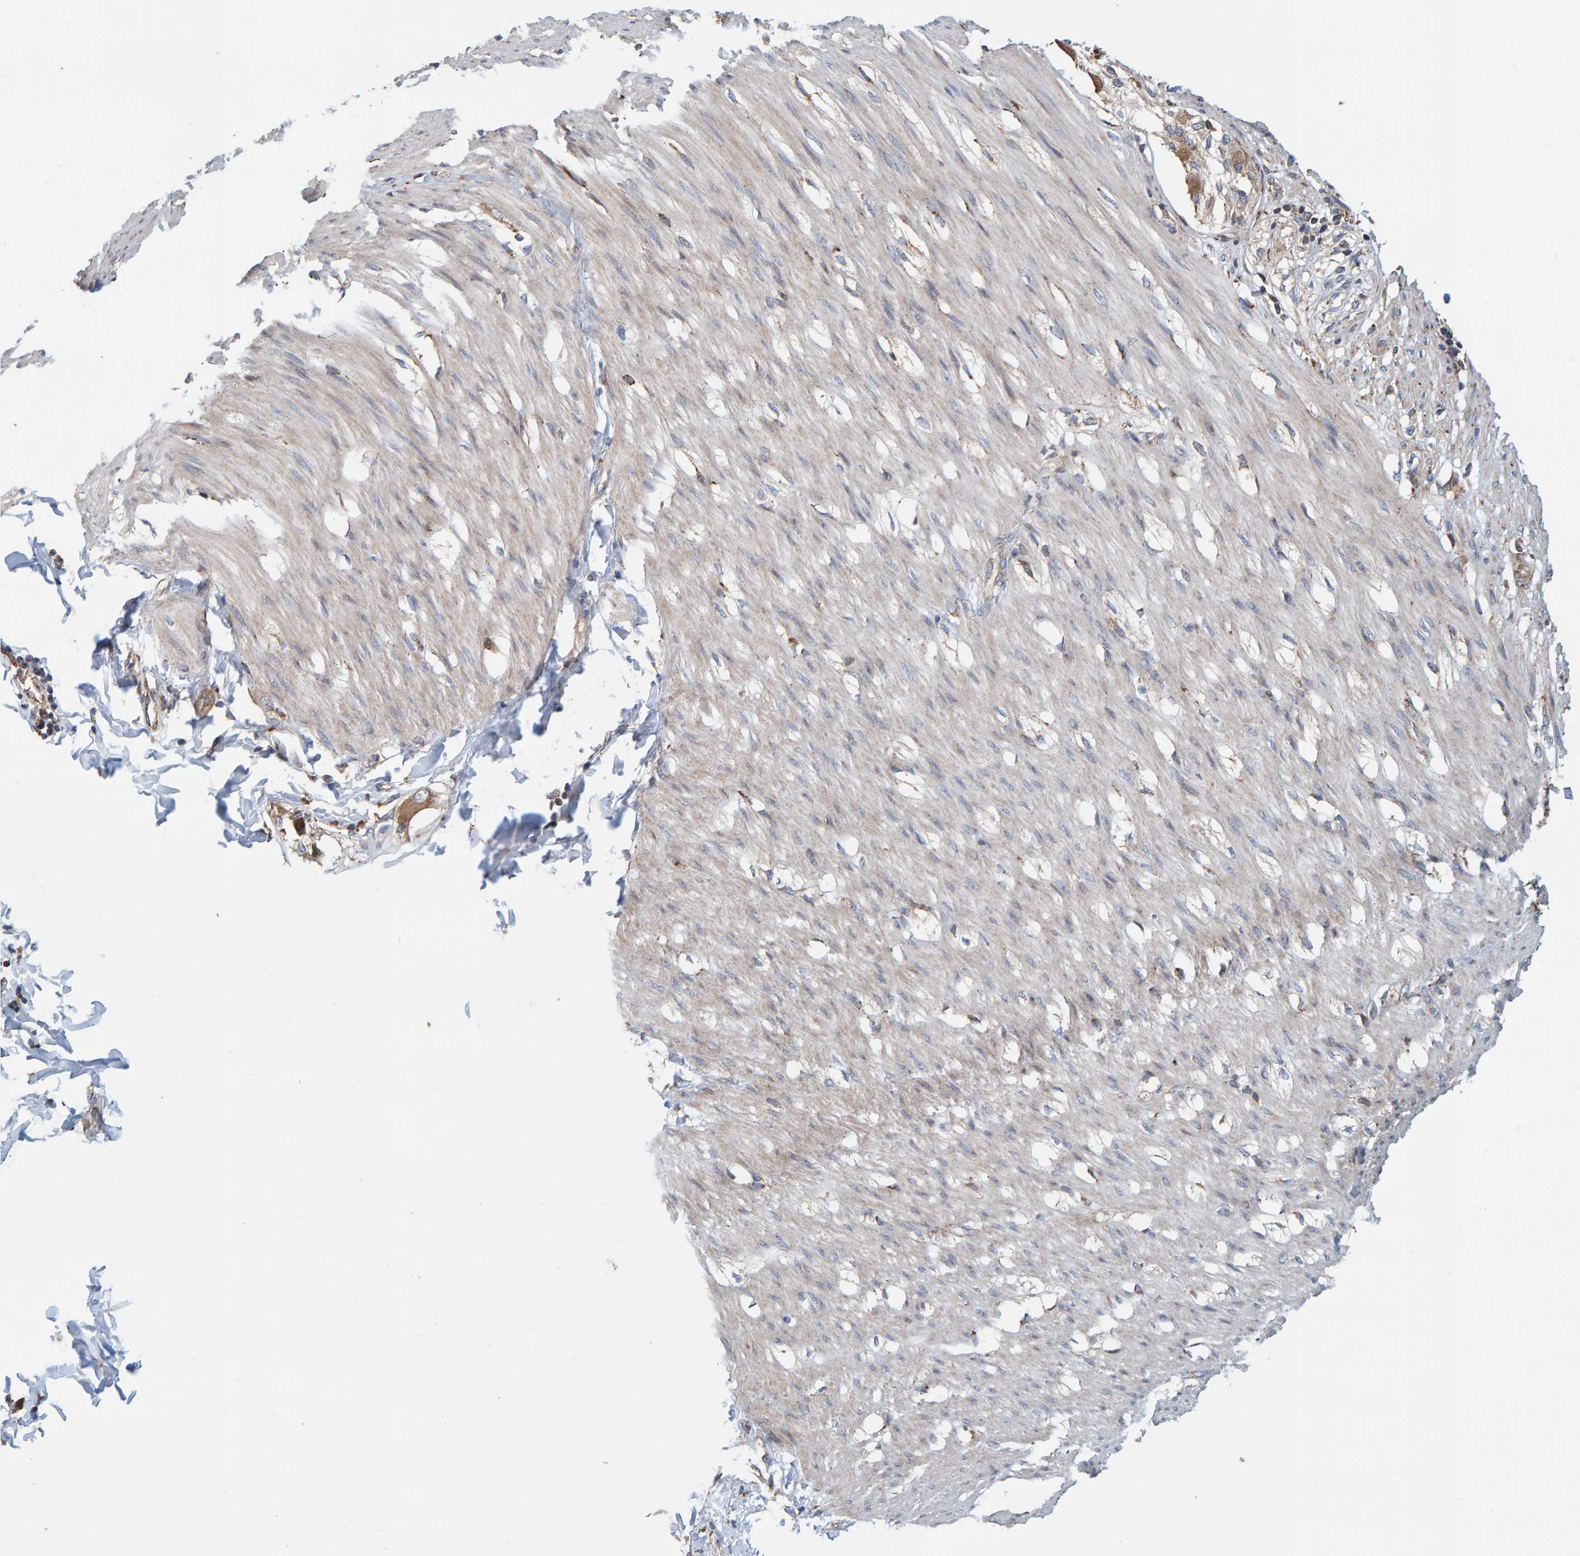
{"staining": {"intensity": "weak", "quantity": "25%-75%", "location": "cytoplasmic/membranous"}, "tissue": "smooth muscle", "cell_type": "Smooth muscle cells", "image_type": "normal", "snomed": [{"axis": "morphology", "description": "Normal tissue, NOS"}, {"axis": "morphology", "description": "Adenocarcinoma, NOS"}, {"axis": "topography", "description": "Smooth muscle"}, {"axis": "topography", "description": "Colon"}], "caption": "Immunohistochemistry photomicrograph of unremarkable human smooth muscle stained for a protein (brown), which exhibits low levels of weak cytoplasmic/membranous expression in about 25%-75% of smooth muscle cells.", "gene": "MRPL45", "patient": {"sex": "male", "age": 14}}